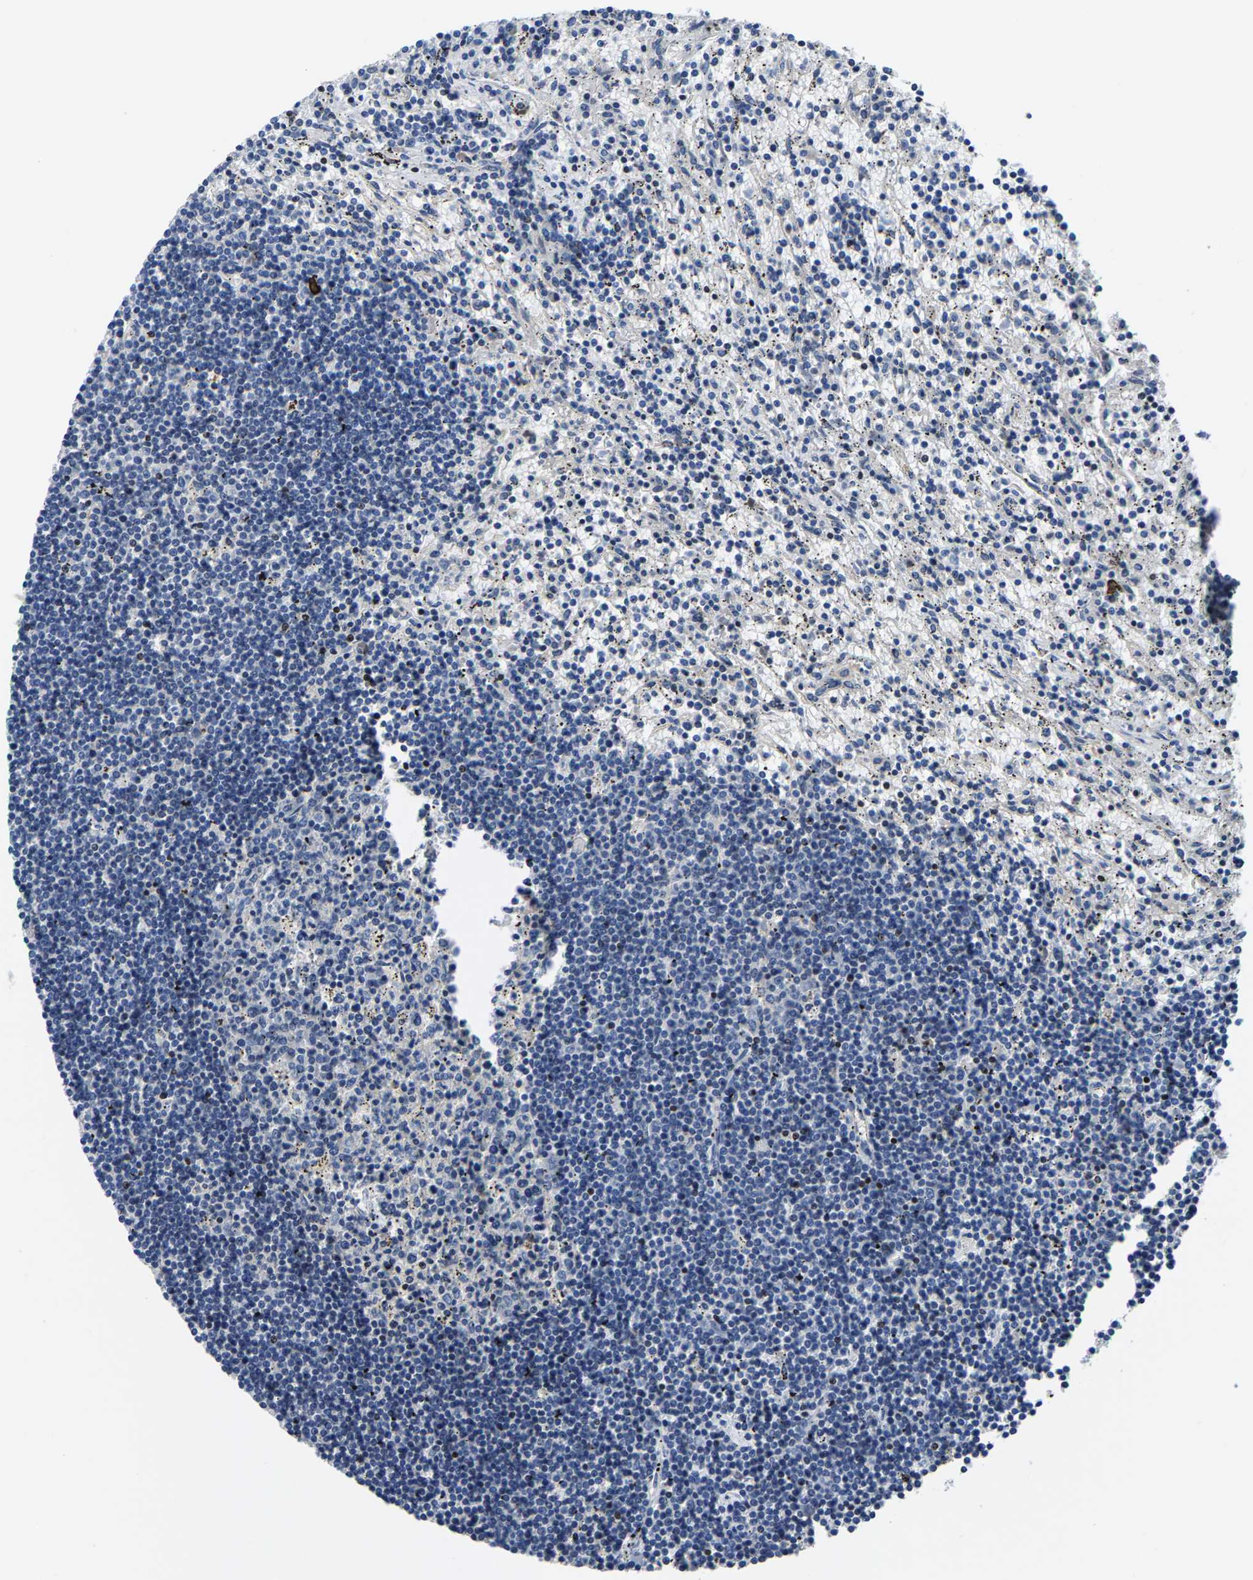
{"staining": {"intensity": "negative", "quantity": "none", "location": "none"}, "tissue": "lymphoma", "cell_type": "Tumor cells", "image_type": "cancer", "snomed": [{"axis": "morphology", "description": "Malignant lymphoma, non-Hodgkin's type, Low grade"}, {"axis": "topography", "description": "Spleen"}], "caption": "Tumor cells are negative for brown protein staining in low-grade malignant lymphoma, non-Hodgkin's type. Brightfield microscopy of IHC stained with DAB (brown) and hematoxylin (blue), captured at high magnification.", "gene": "AGBL3", "patient": {"sex": "male", "age": 76}}